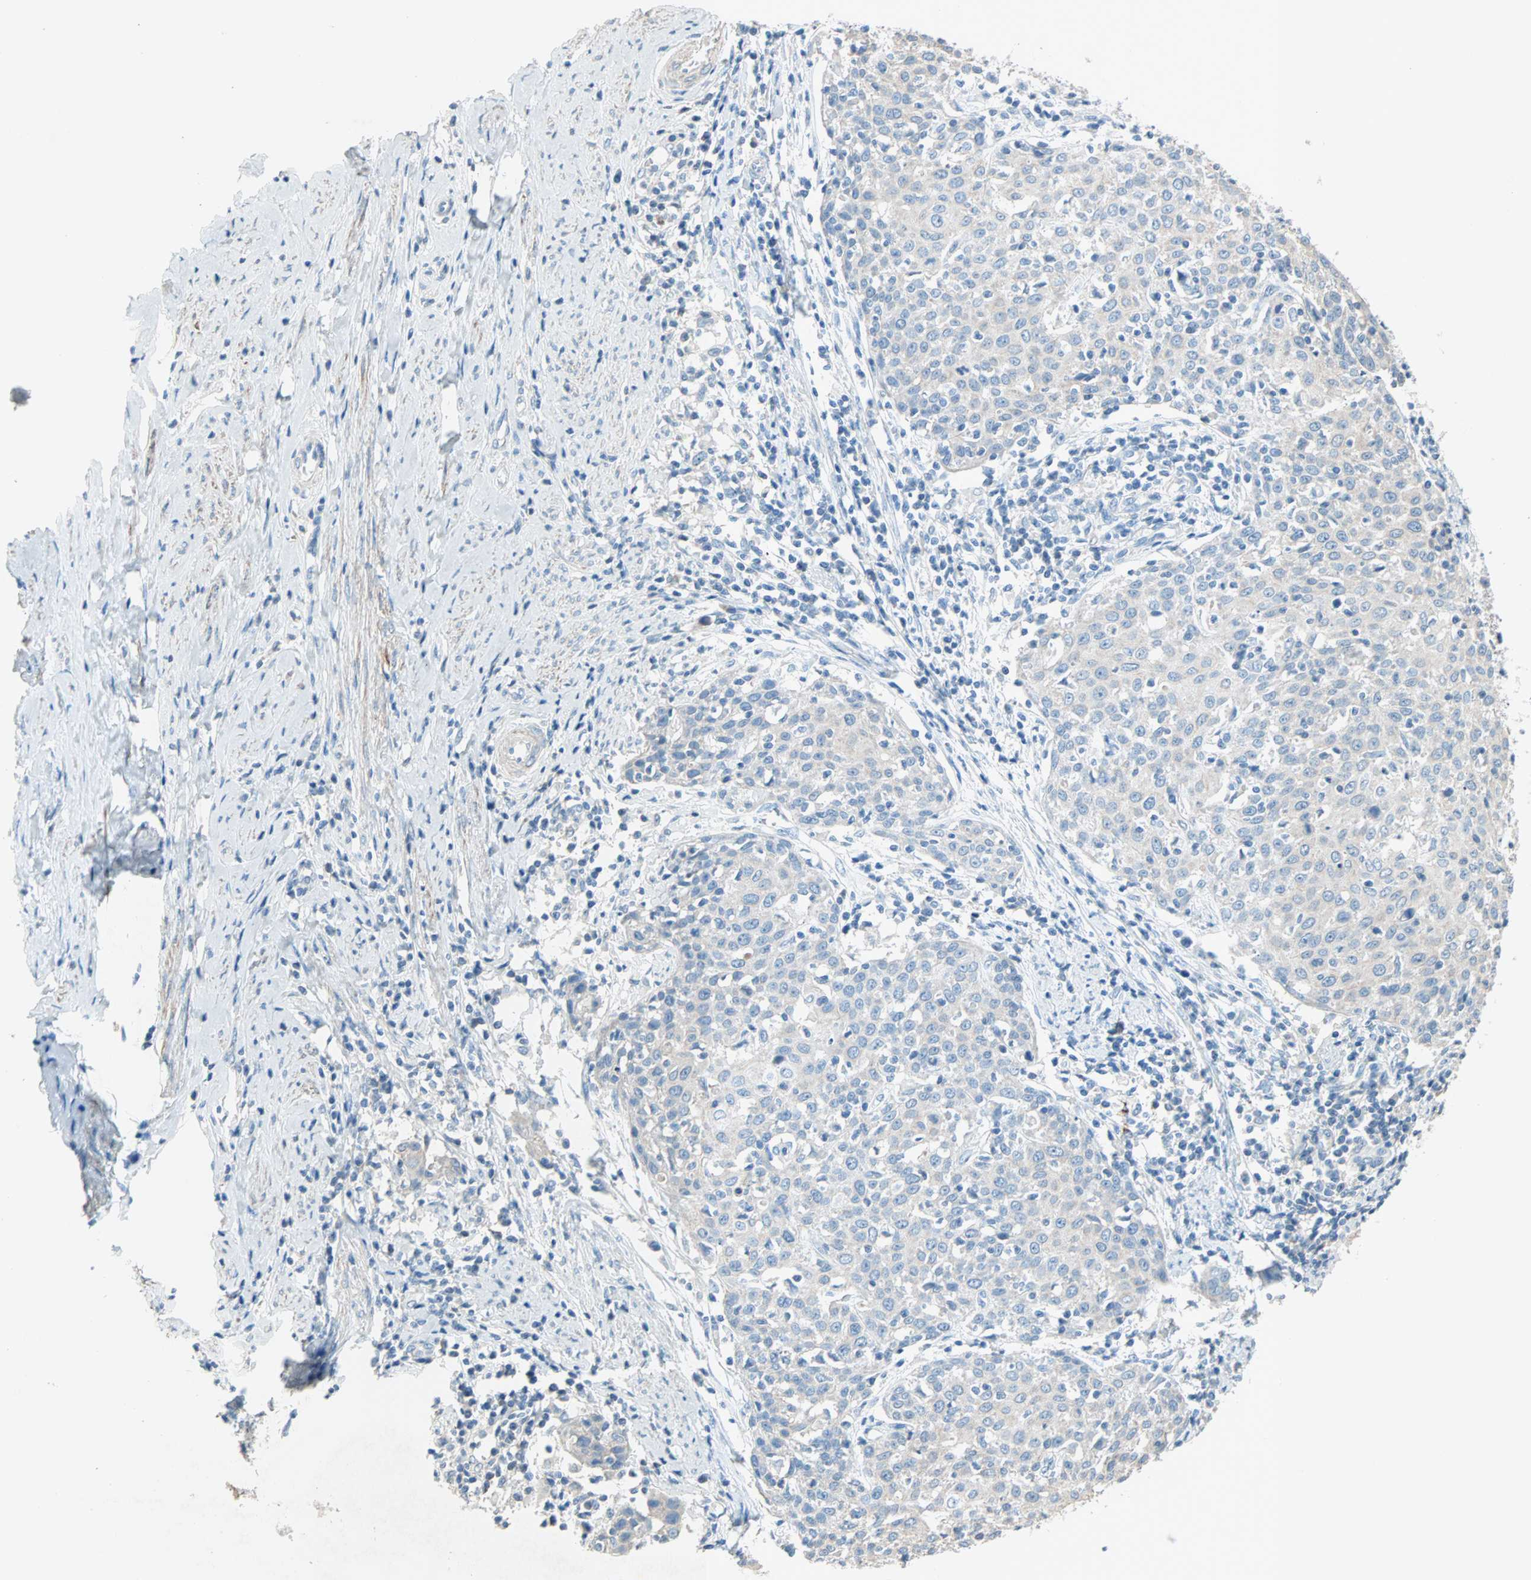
{"staining": {"intensity": "negative", "quantity": "none", "location": "none"}, "tissue": "cervical cancer", "cell_type": "Tumor cells", "image_type": "cancer", "snomed": [{"axis": "morphology", "description": "Squamous cell carcinoma, NOS"}, {"axis": "topography", "description": "Cervix"}], "caption": "Photomicrograph shows no protein positivity in tumor cells of cervical cancer (squamous cell carcinoma) tissue. (Immunohistochemistry, brightfield microscopy, high magnification).", "gene": "ACVRL1", "patient": {"sex": "female", "age": 38}}